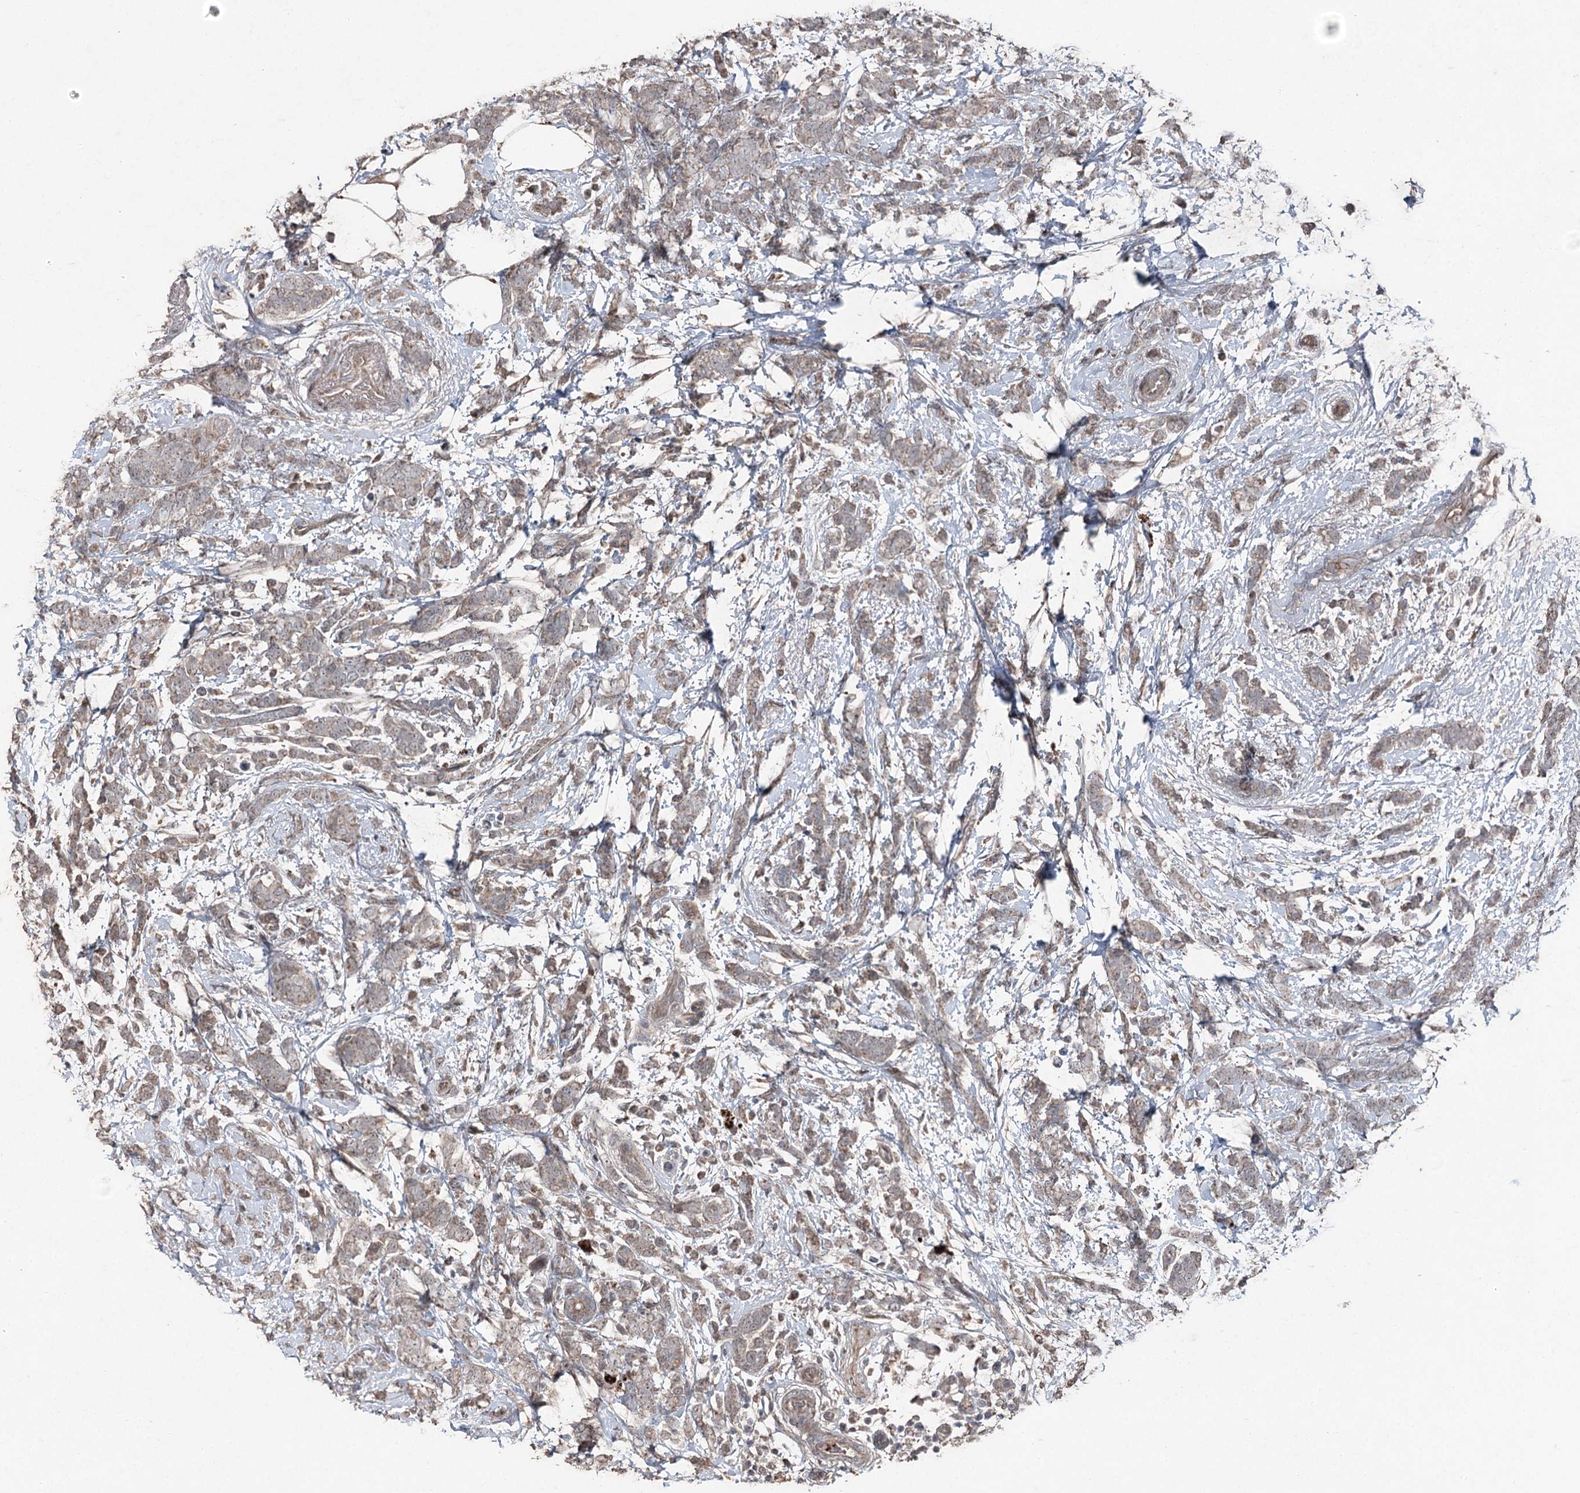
{"staining": {"intensity": "weak", "quantity": "<25%", "location": "cytoplasmic/membranous"}, "tissue": "breast cancer", "cell_type": "Tumor cells", "image_type": "cancer", "snomed": [{"axis": "morphology", "description": "Lobular carcinoma"}, {"axis": "topography", "description": "Breast"}], "caption": "Human breast cancer (lobular carcinoma) stained for a protein using IHC reveals no positivity in tumor cells.", "gene": "MAPK8IP2", "patient": {"sex": "female", "age": 58}}